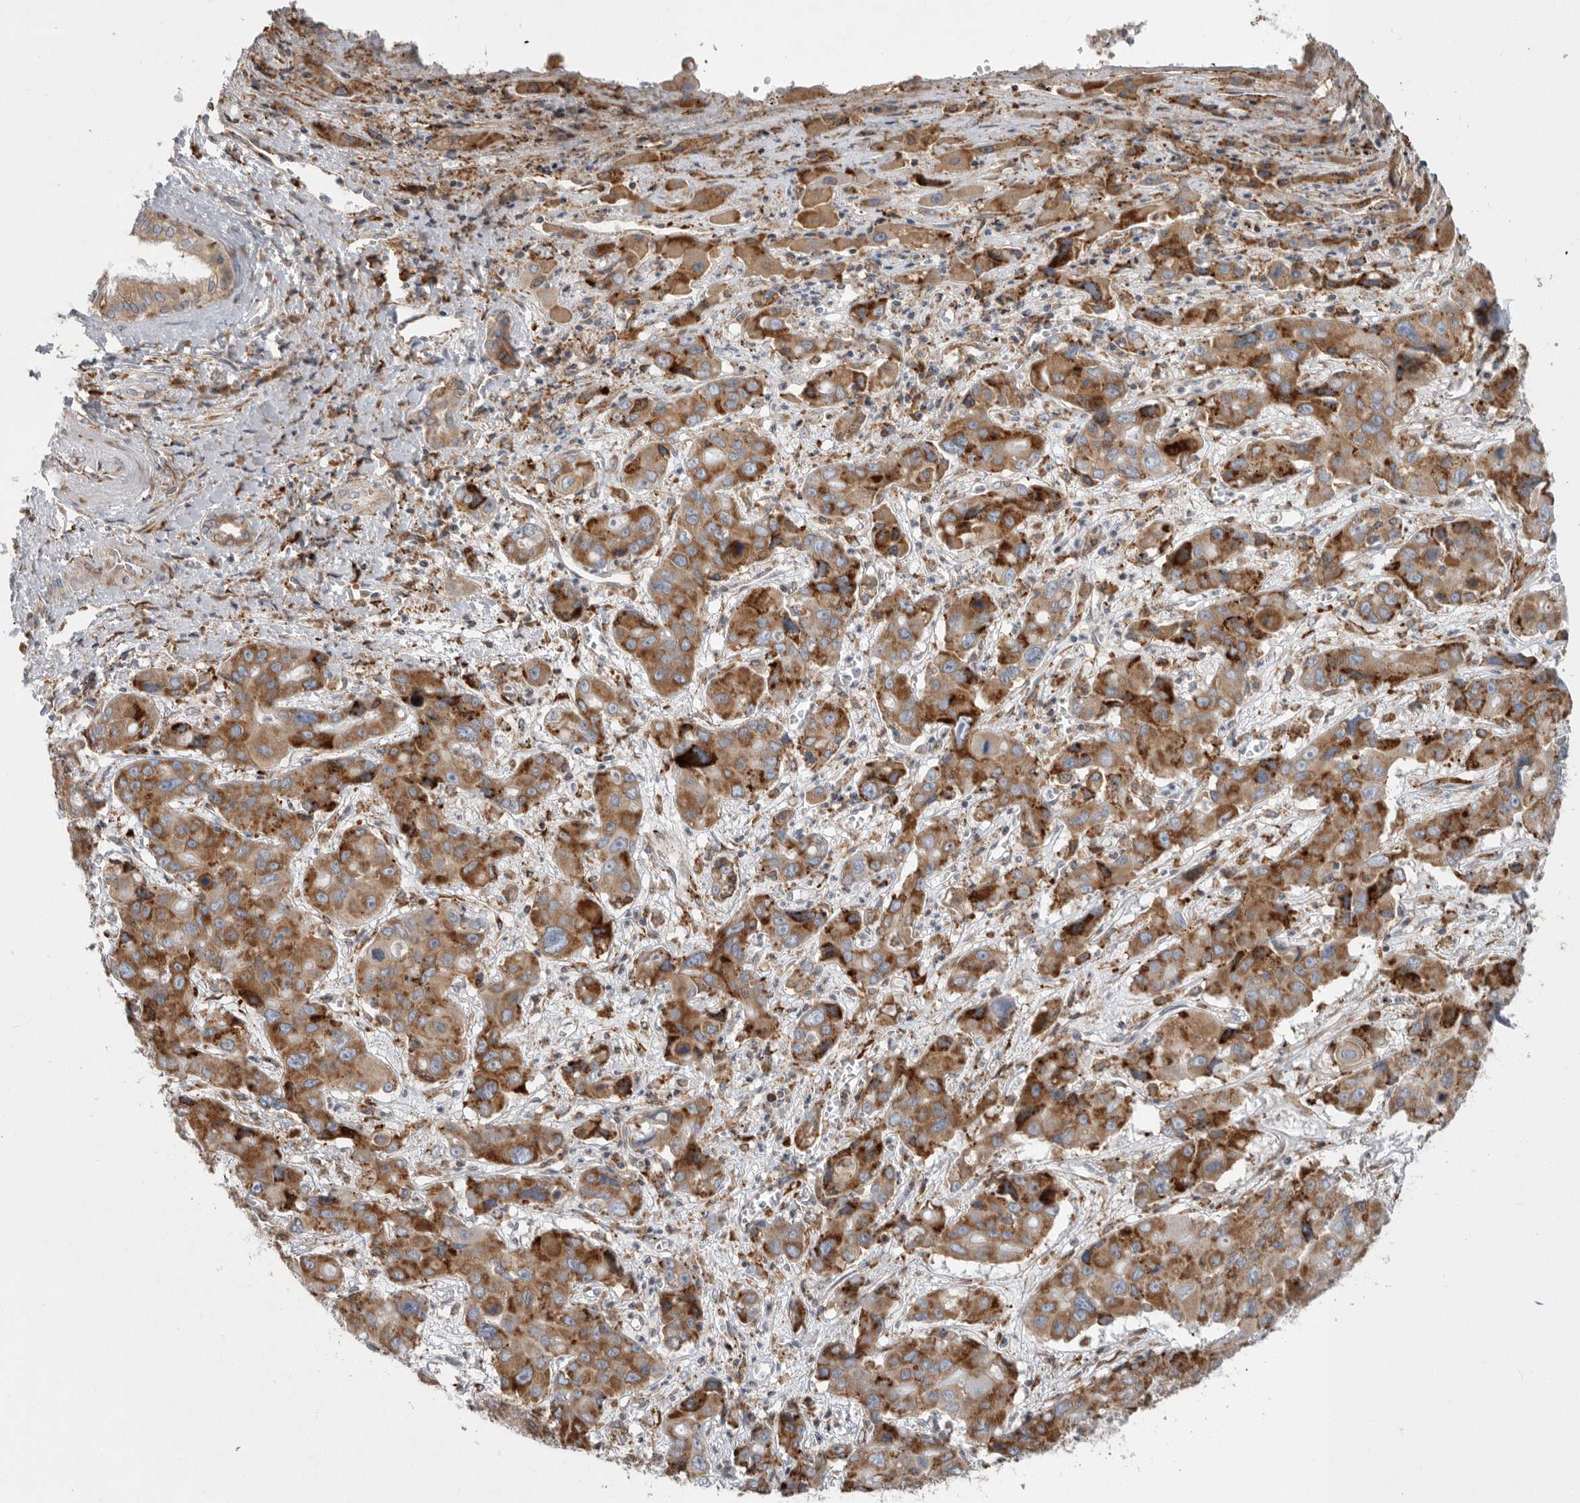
{"staining": {"intensity": "strong", "quantity": ">75%", "location": "cytoplasmic/membranous"}, "tissue": "liver cancer", "cell_type": "Tumor cells", "image_type": "cancer", "snomed": [{"axis": "morphology", "description": "Cholangiocarcinoma"}, {"axis": "topography", "description": "Liver"}], "caption": "Brown immunohistochemical staining in human liver cancer (cholangiocarcinoma) shows strong cytoplasmic/membranous expression in approximately >75% of tumor cells.", "gene": "GANAB", "patient": {"sex": "male", "age": 67}}